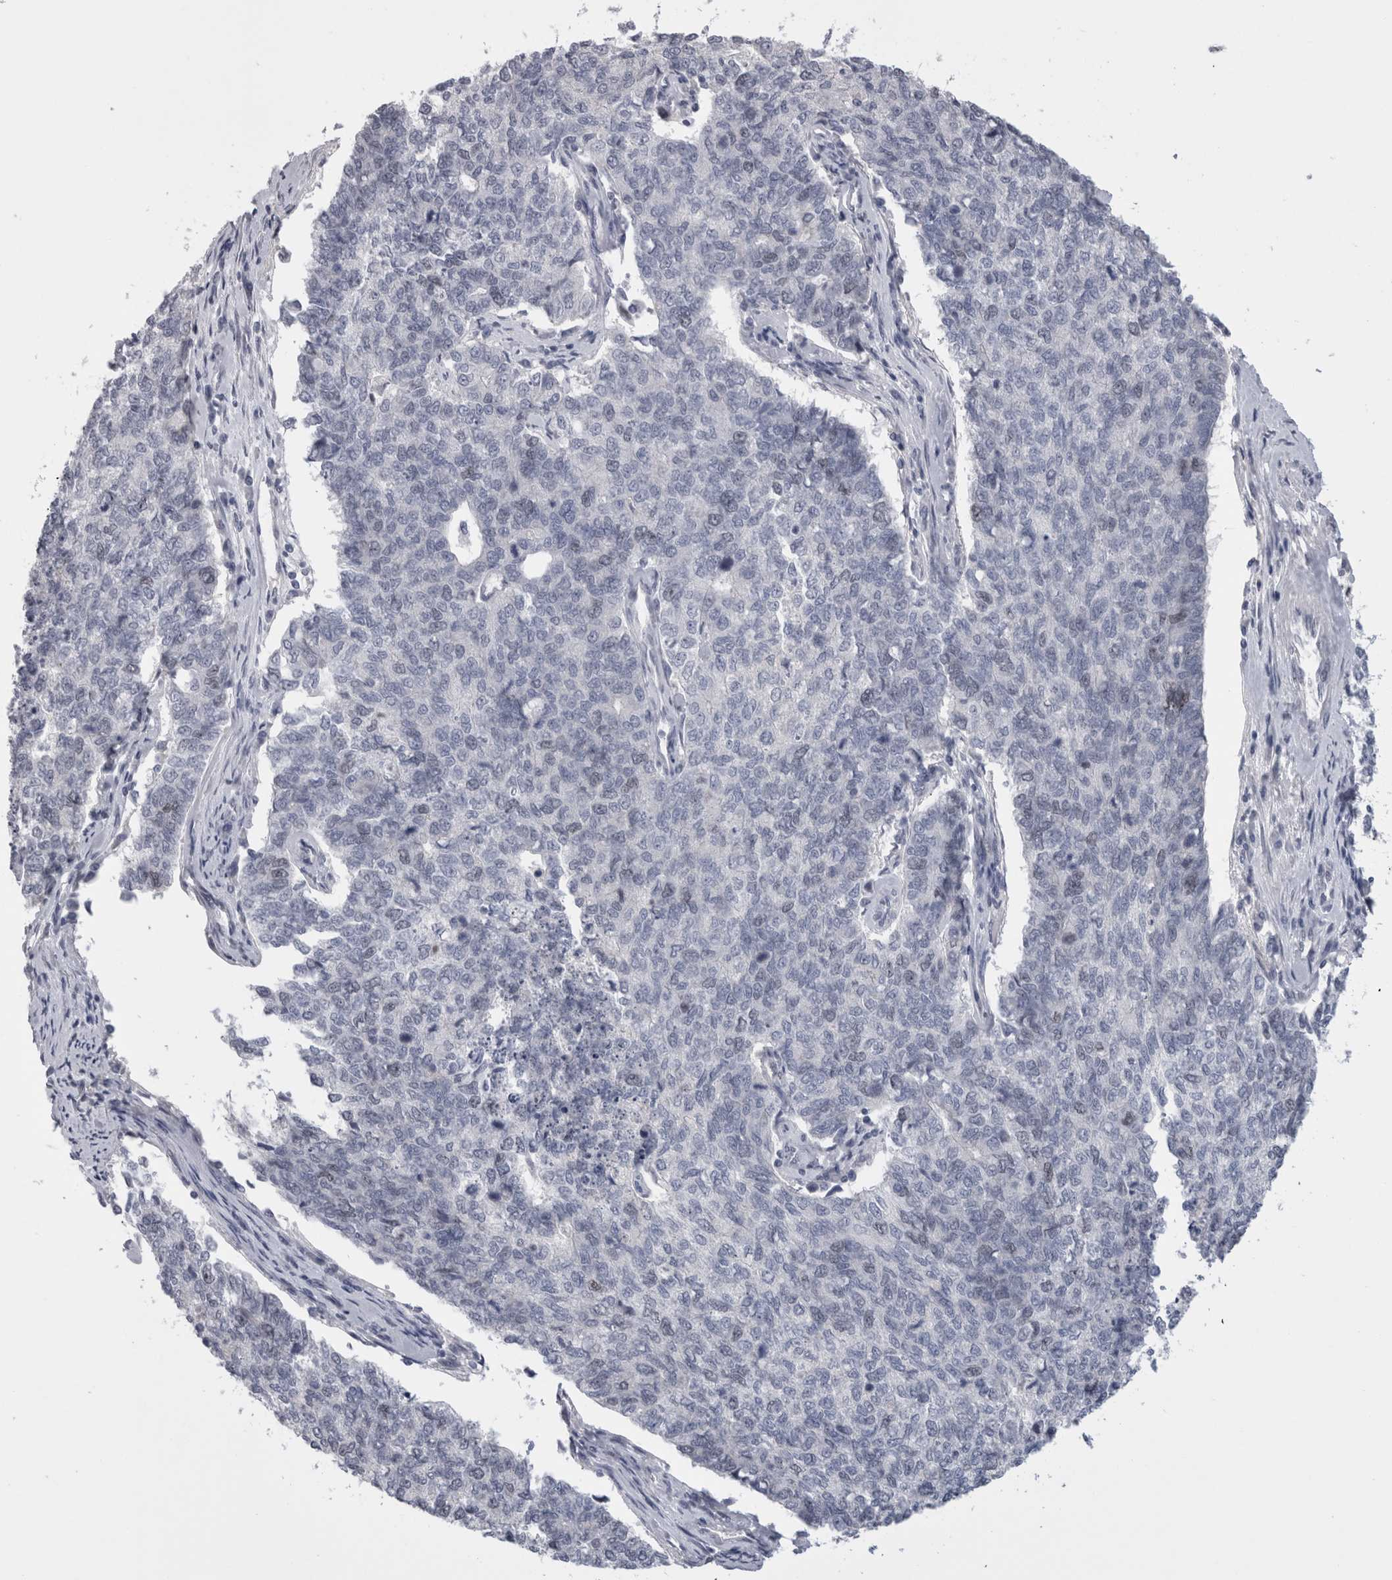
{"staining": {"intensity": "moderate", "quantity": "<25%", "location": "nuclear"}, "tissue": "cervical cancer", "cell_type": "Tumor cells", "image_type": "cancer", "snomed": [{"axis": "morphology", "description": "Squamous cell carcinoma, NOS"}, {"axis": "topography", "description": "Cervix"}], "caption": "Cervical cancer tissue shows moderate nuclear staining in about <25% of tumor cells, visualized by immunohistochemistry.", "gene": "KIF18B", "patient": {"sex": "female", "age": 63}}